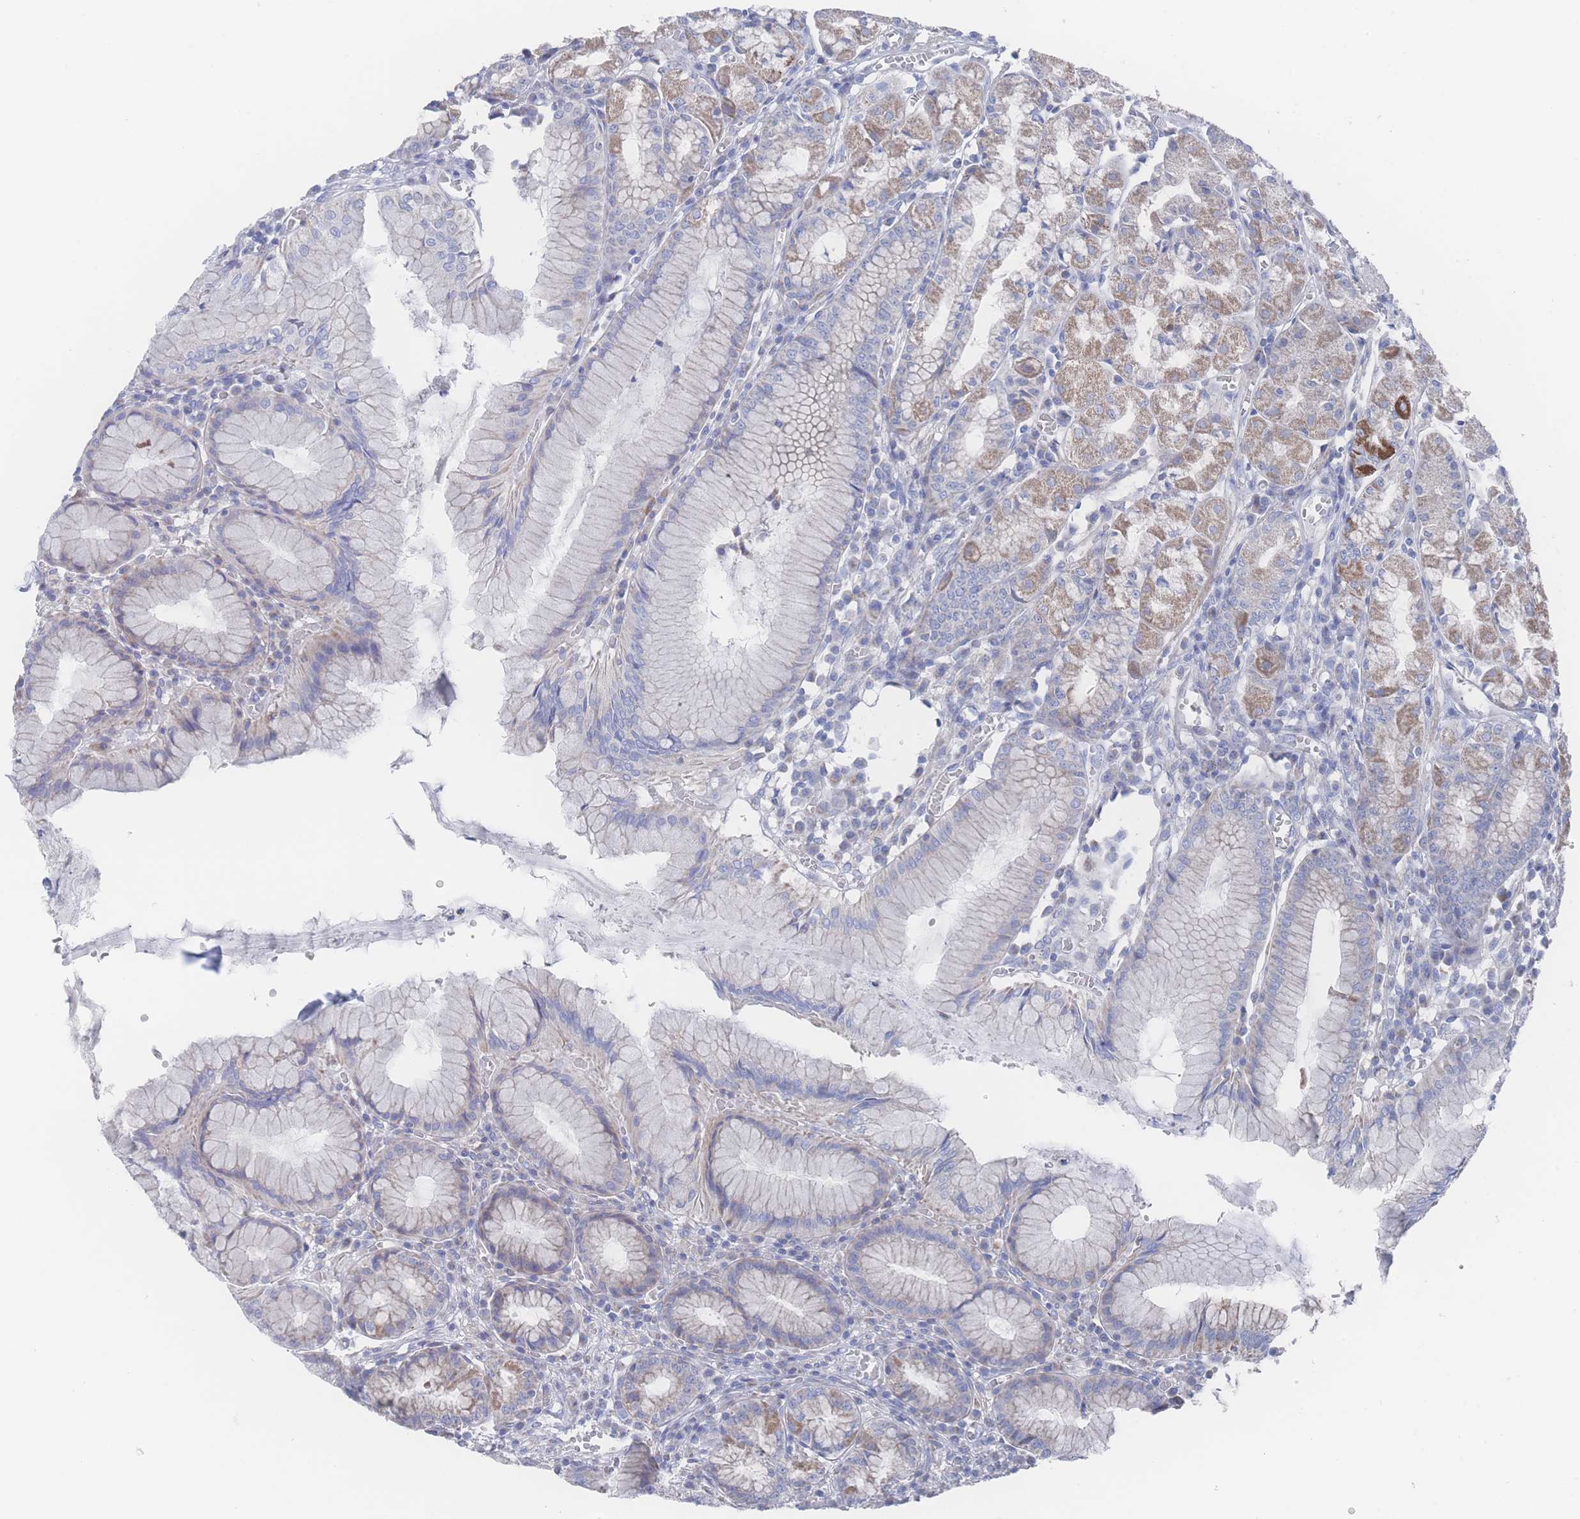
{"staining": {"intensity": "moderate", "quantity": "25%-75%", "location": "cytoplasmic/membranous"}, "tissue": "stomach", "cell_type": "Glandular cells", "image_type": "normal", "snomed": [{"axis": "morphology", "description": "Normal tissue, NOS"}, {"axis": "topography", "description": "Stomach"}], "caption": "IHC (DAB (3,3'-diaminobenzidine)) staining of unremarkable human stomach displays moderate cytoplasmic/membranous protein positivity in about 25%-75% of glandular cells.", "gene": "SNPH", "patient": {"sex": "male", "age": 55}}